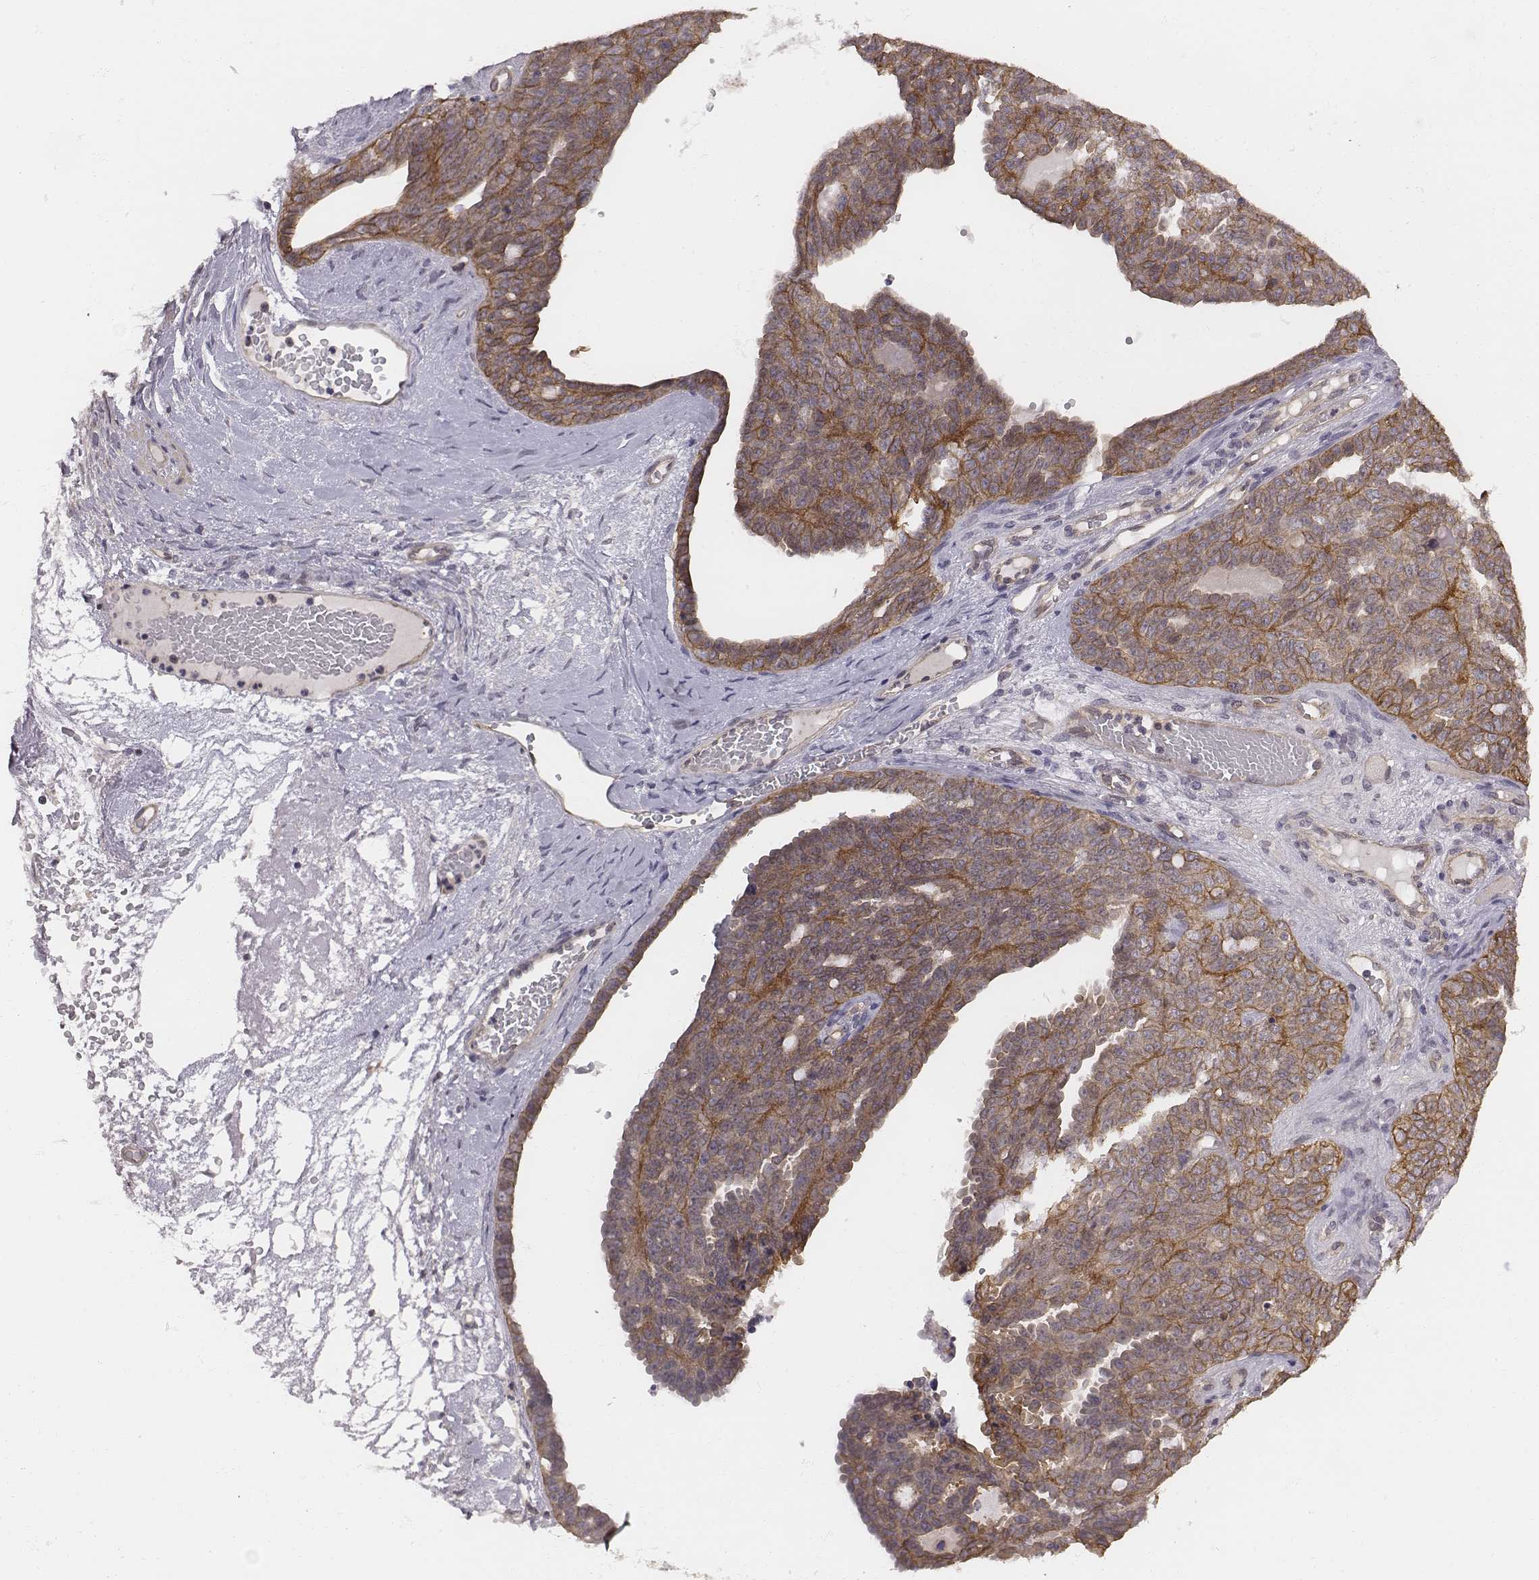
{"staining": {"intensity": "moderate", "quantity": ">75%", "location": "cytoplasmic/membranous"}, "tissue": "ovarian cancer", "cell_type": "Tumor cells", "image_type": "cancer", "snomed": [{"axis": "morphology", "description": "Cystadenocarcinoma, serous, NOS"}, {"axis": "topography", "description": "Ovary"}], "caption": "A brown stain labels moderate cytoplasmic/membranous expression of a protein in ovarian serous cystadenocarcinoma tumor cells.", "gene": "SCARF1", "patient": {"sex": "female", "age": 71}}